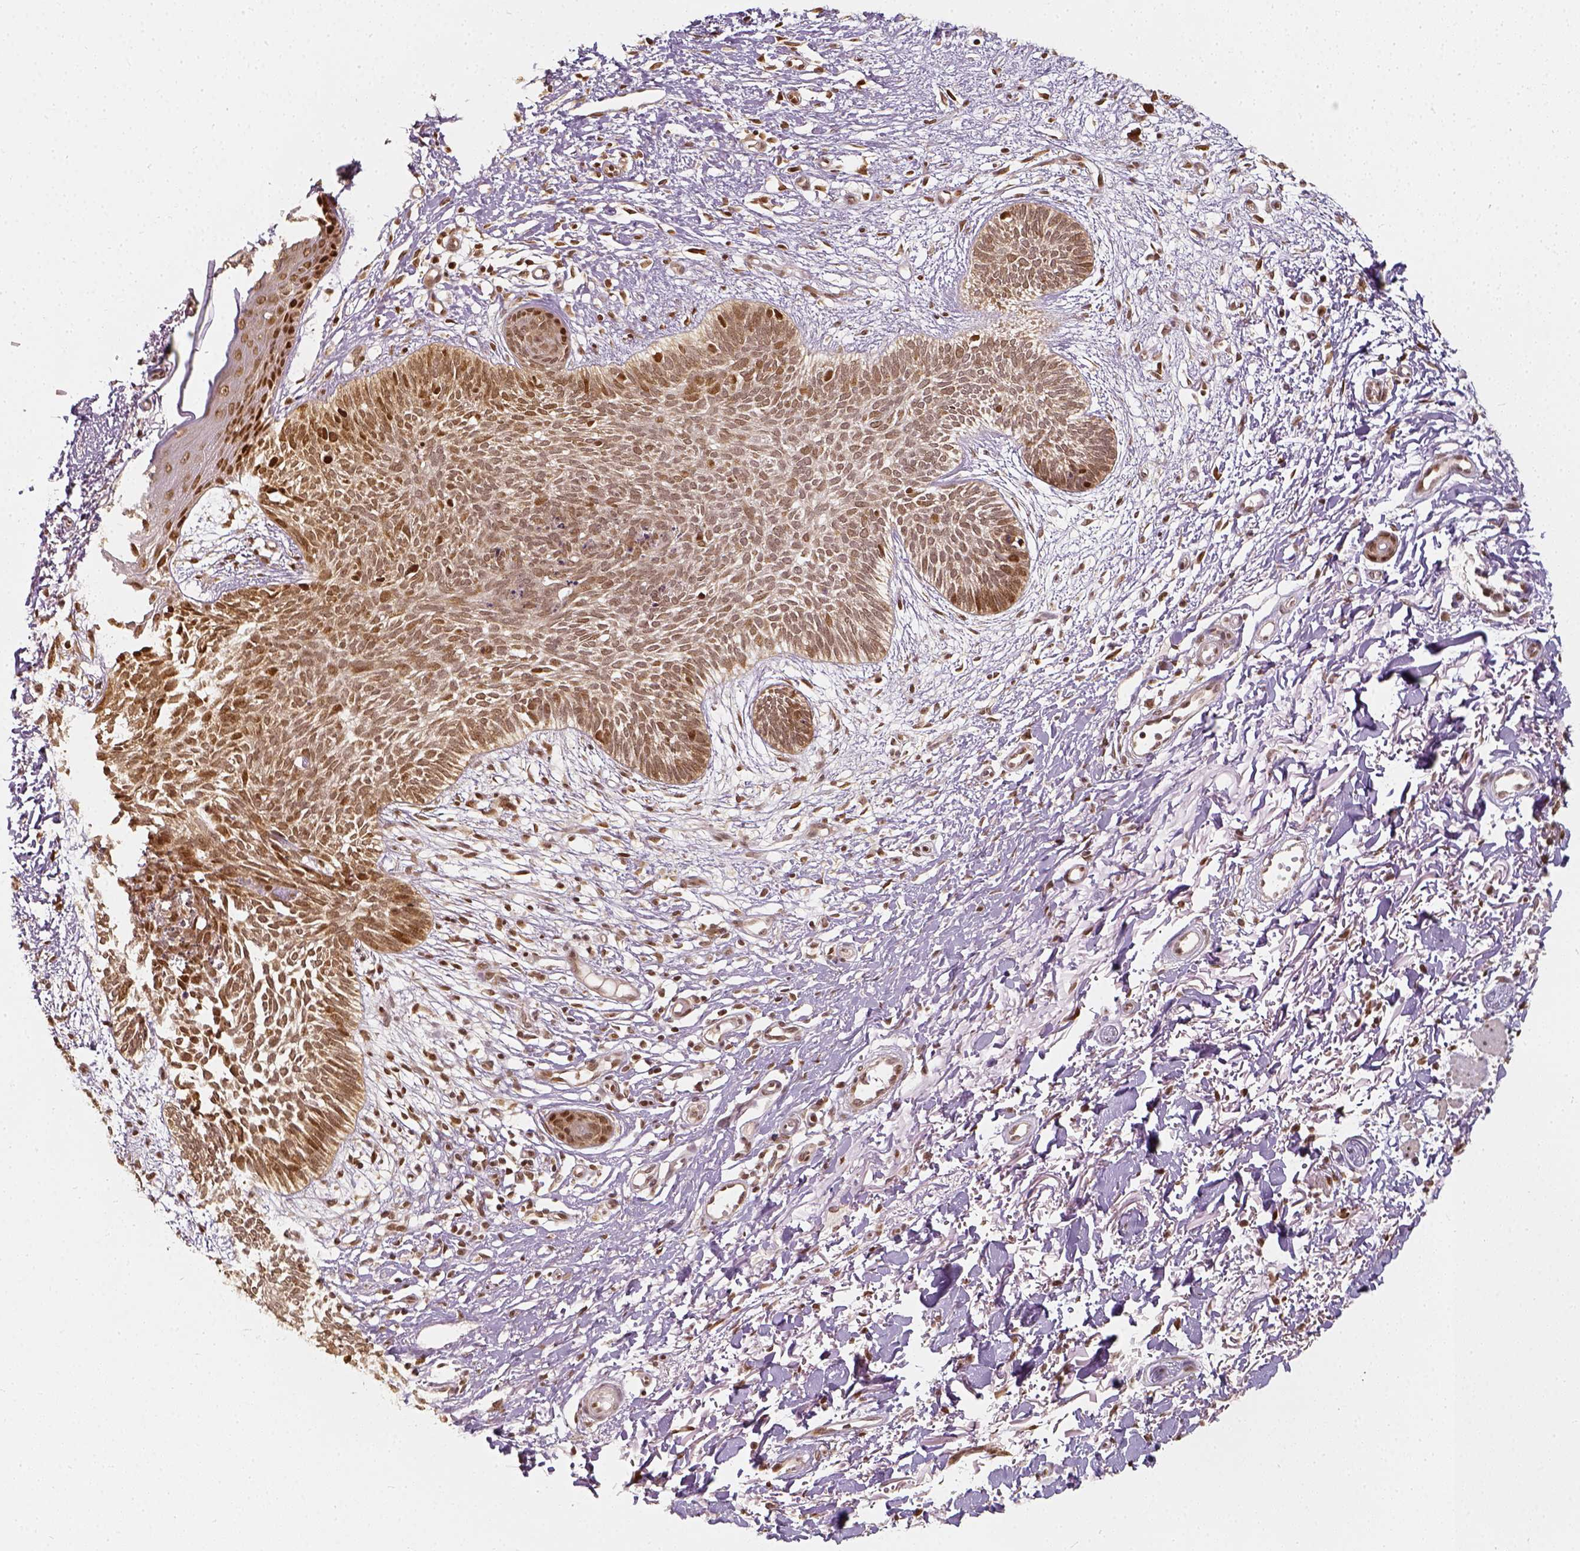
{"staining": {"intensity": "moderate", "quantity": ">75%", "location": "nuclear"}, "tissue": "skin cancer", "cell_type": "Tumor cells", "image_type": "cancer", "snomed": [{"axis": "morphology", "description": "Basal cell carcinoma"}, {"axis": "topography", "description": "Skin"}], "caption": "The histopathology image shows immunohistochemical staining of basal cell carcinoma (skin). There is moderate nuclear staining is seen in about >75% of tumor cells.", "gene": "ZMAT3", "patient": {"sex": "female", "age": 84}}